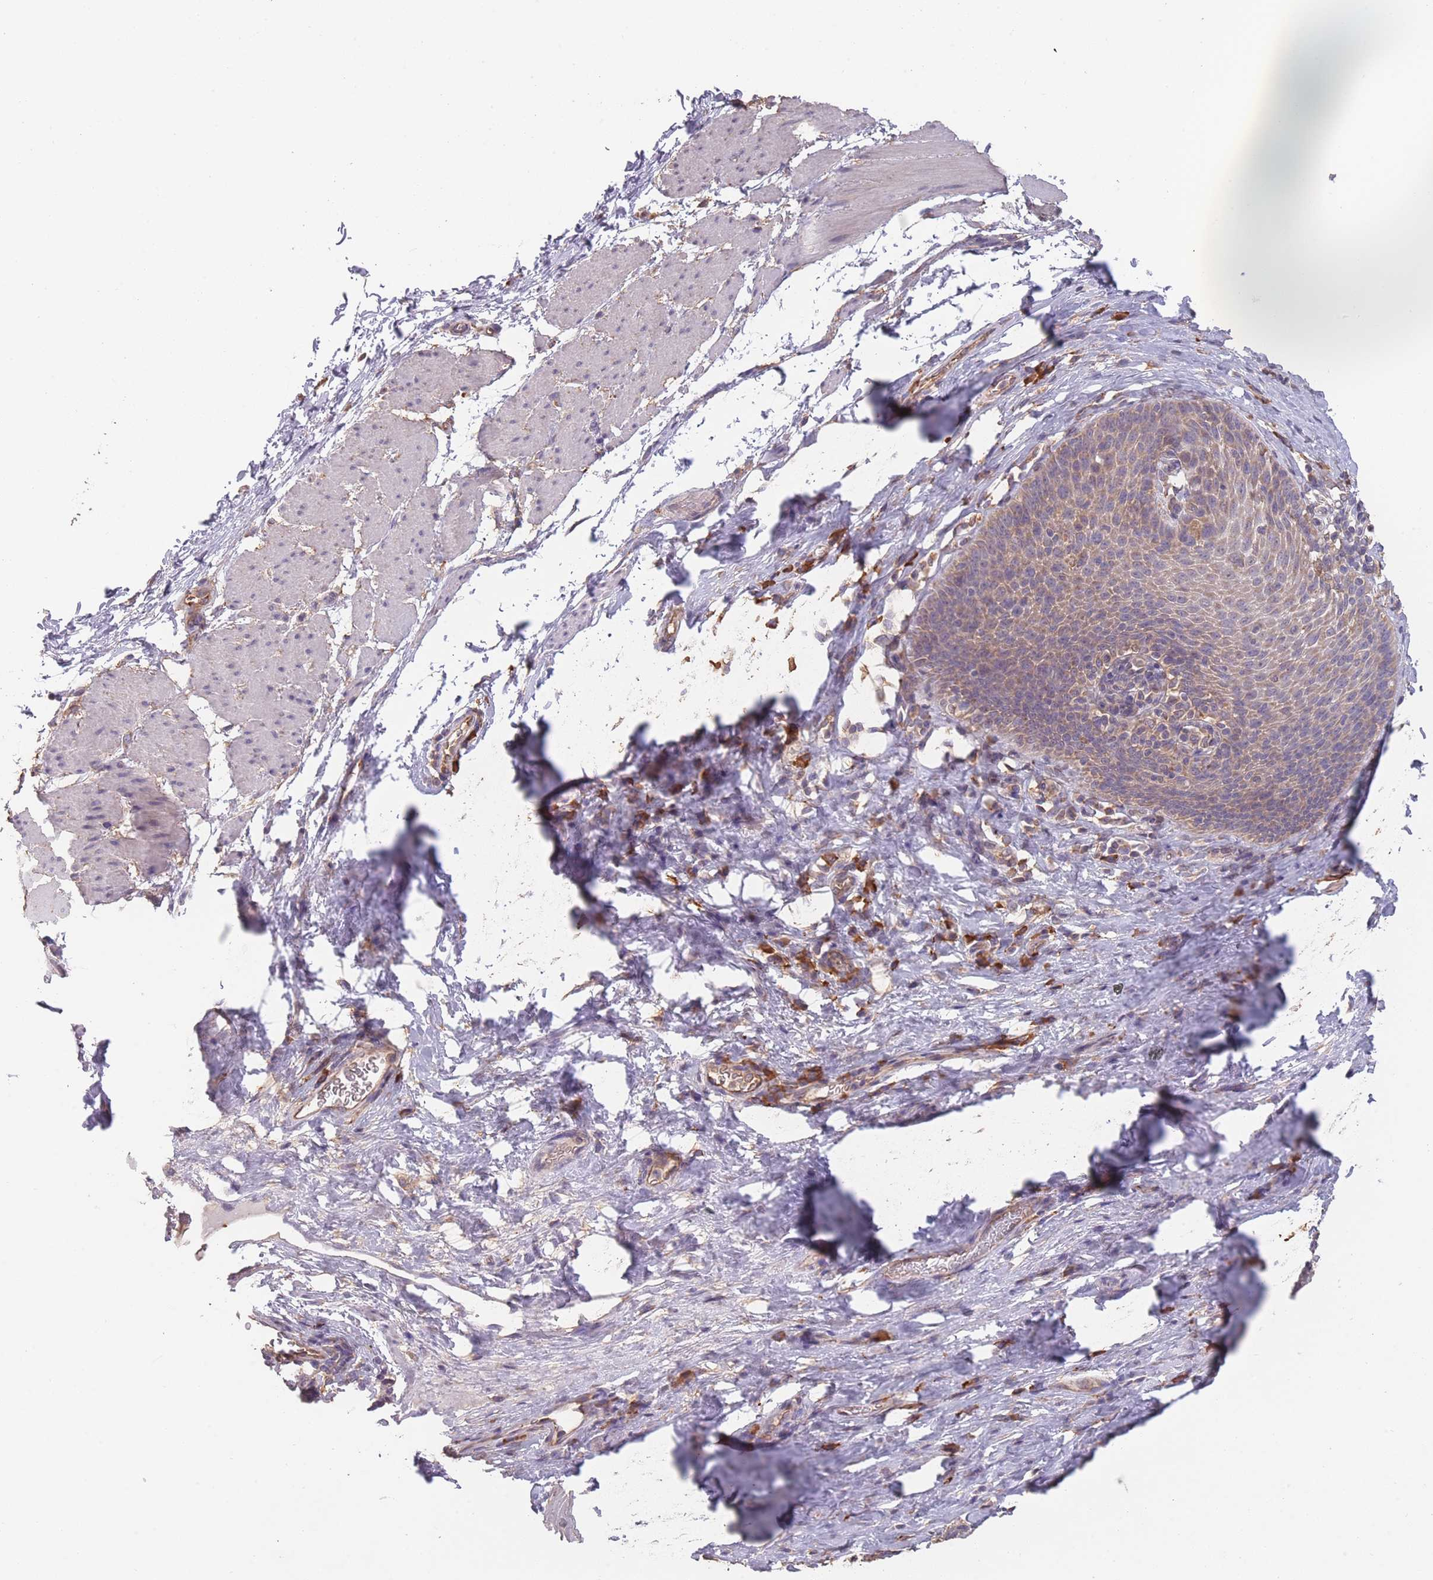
{"staining": {"intensity": "weak", "quantity": ">75%", "location": "cytoplasmic/membranous"}, "tissue": "esophagus", "cell_type": "Squamous epithelial cells", "image_type": "normal", "snomed": [{"axis": "morphology", "description": "Normal tissue, NOS"}, {"axis": "topography", "description": "Esophagus"}], "caption": "Immunohistochemical staining of normal human esophagus demonstrates low levels of weak cytoplasmic/membranous expression in about >75% of squamous epithelial cells.", "gene": "SANBR", "patient": {"sex": "female", "age": 61}}